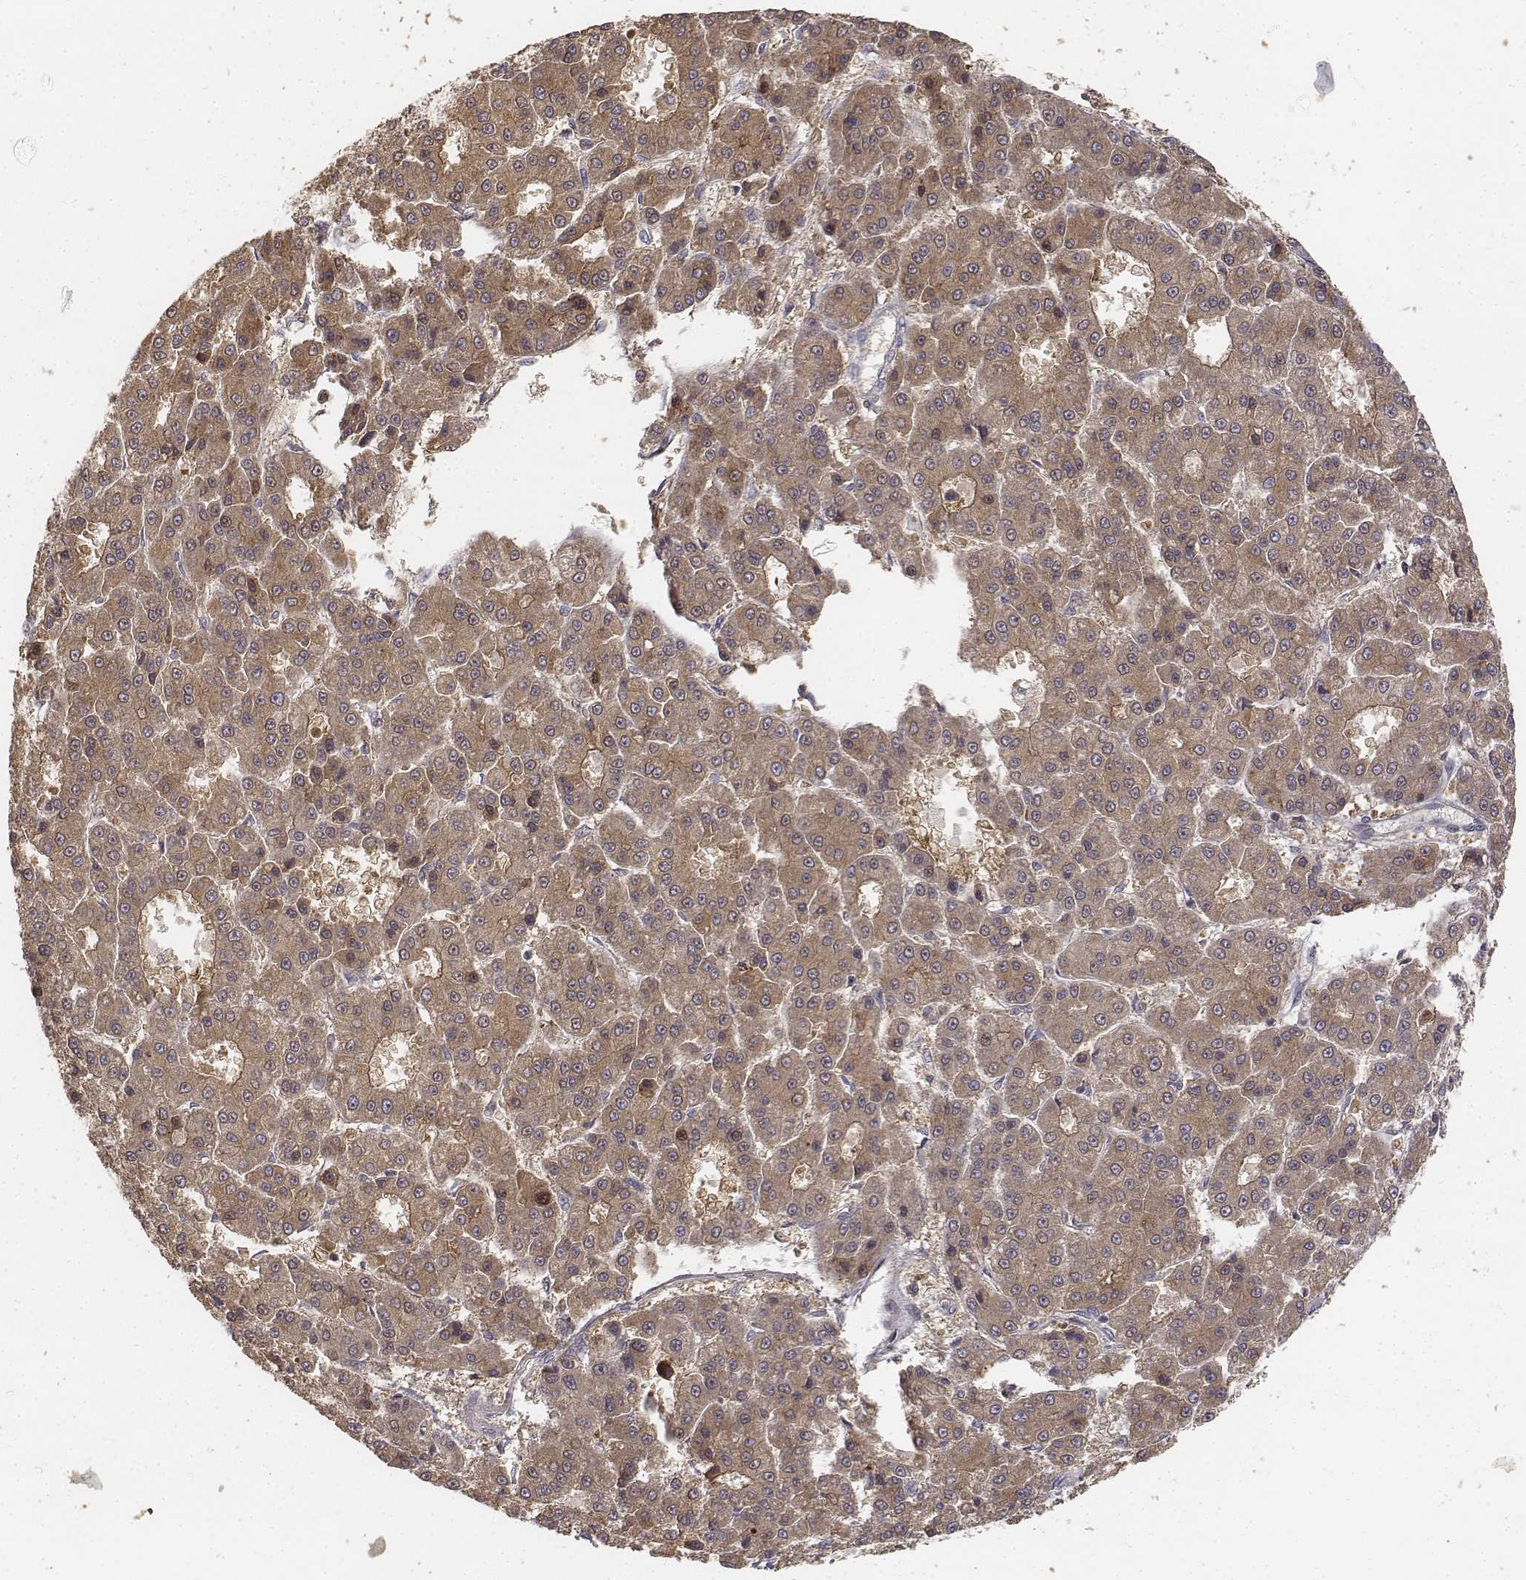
{"staining": {"intensity": "moderate", "quantity": ">75%", "location": "cytoplasmic/membranous"}, "tissue": "liver cancer", "cell_type": "Tumor cells", "image_type": "cancer", "snomed": [{"axis": "morphology", "description": "Carcinoma, Hepatocellular, NOS"}, {"axis": "topography", "description": "Liver"}], "caption": "Tumor cells show medium levels of moderate cytoplasmic/membranous expression in about >75% of cells in human hepatocellular carcinoma (liver).", "gene": "FBXO21", "patient": {"sex": "male", "age": 70}}